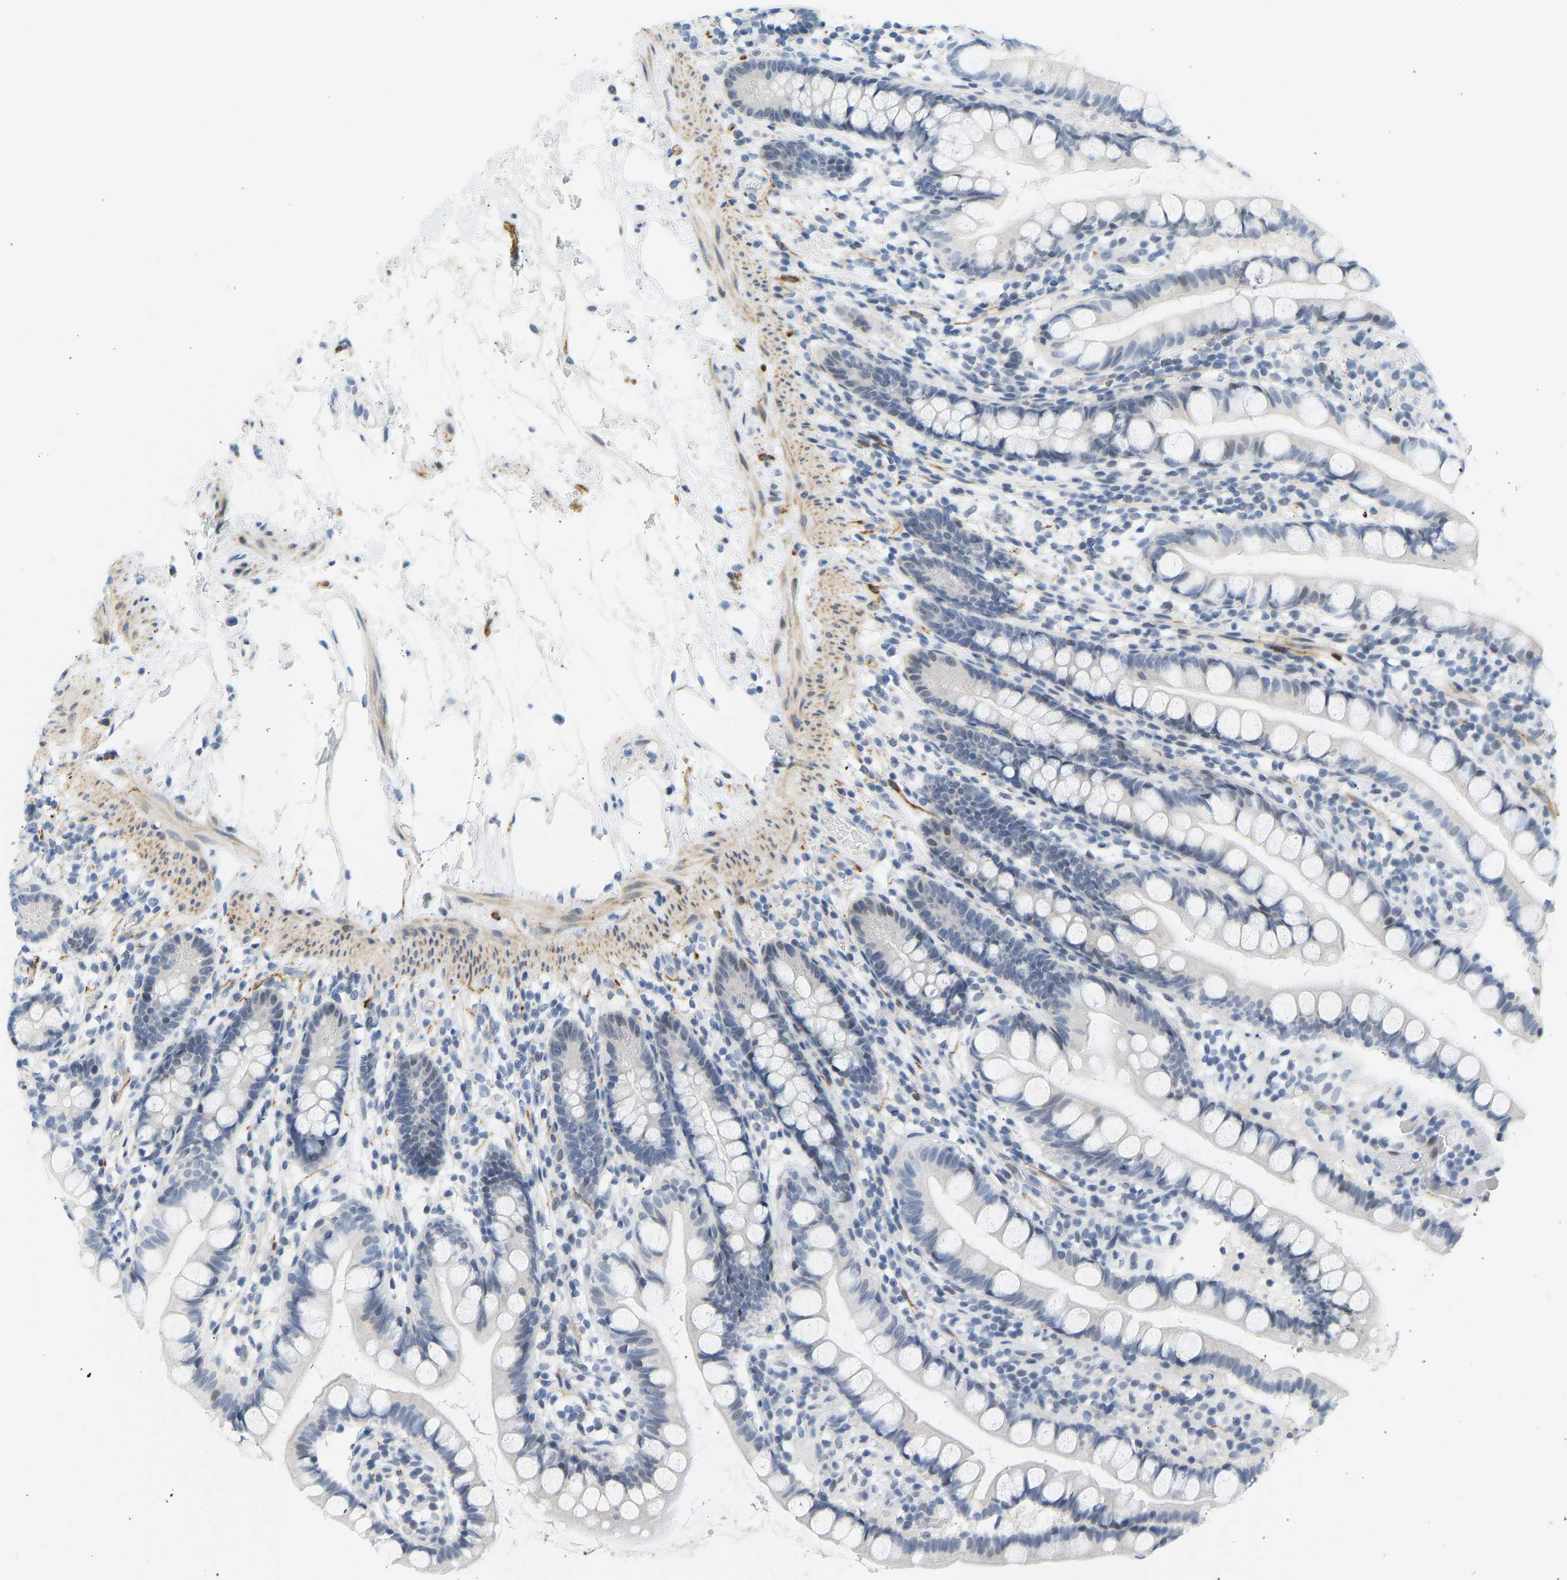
{"staining": {"intensity": "negative", "quantity": "none", "location": "none"}, "tissue": "small intestine", "cell_type": "Glandular cells", "image_type": "normal", "snomed": [{"axis": "morphology", "description": "Normal tissue, NOS"}, {"axis": "topography", "description": "Small intestine"}], "caption": "Immunohistochemical staining of normal human small intestine exhibits no significant staining in glandular cells.", "gene": "BAG1", "patient": {"sex": "female", "age": 84}}